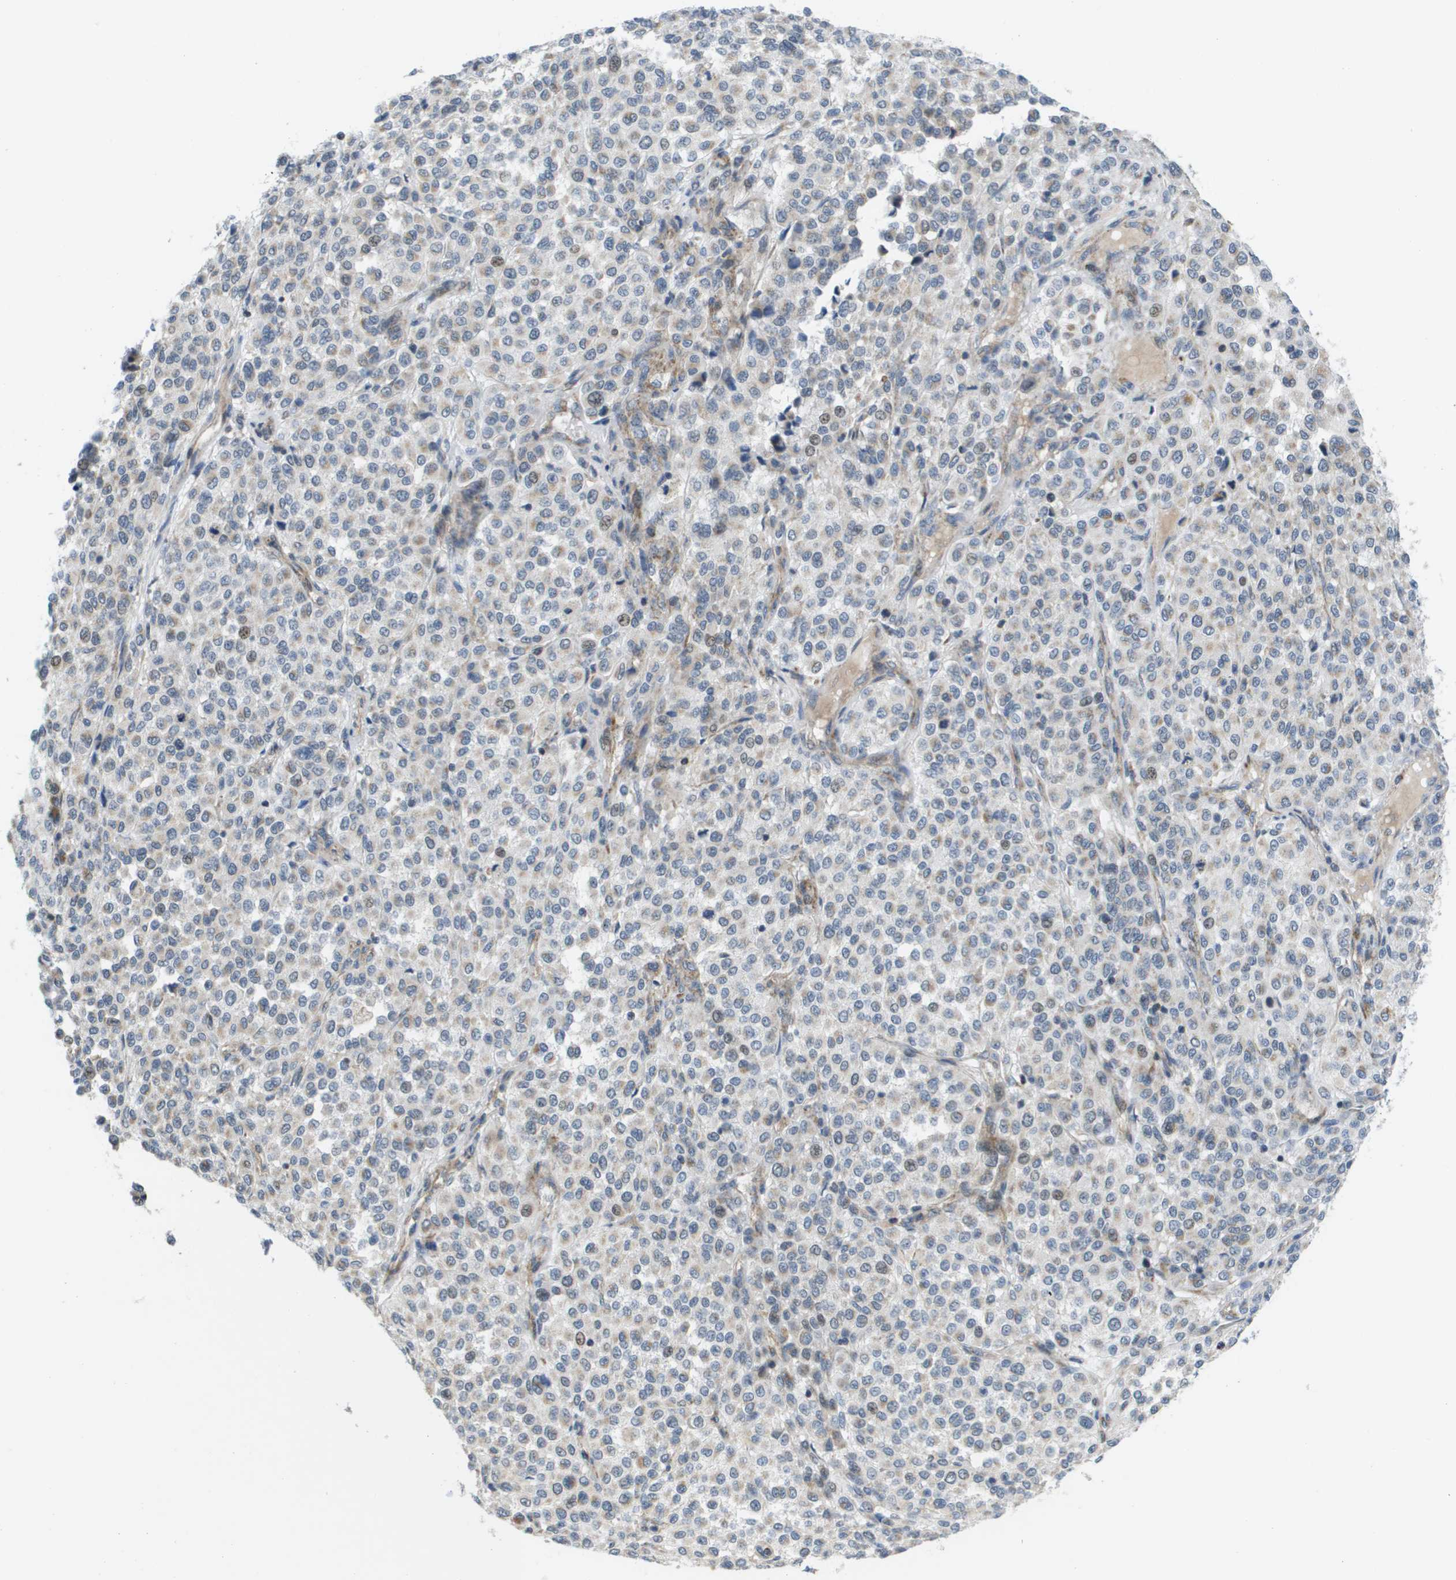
{"staining": {"intensity": "weak", "quantity": "<25%", "location": "cytoplasmic/membranous"}, "tissue": "melanoma", "cell_type": "Tumor cells", "image_type": "cancer", "snomed": [{"axis": "morphology", "description": "Malignant melanoma, Metastatic site"}, {"axis": "topography", "description": "Pancreas"}], "caption": "Tumor cells show no significant protein positivity in melanoma. (Brightfield microscopy of DAB (3,3'-diaminobenzidine) IHC at high magnification).", "gene": "KRT23", "patient": {"sex": "female", "age": 30}}